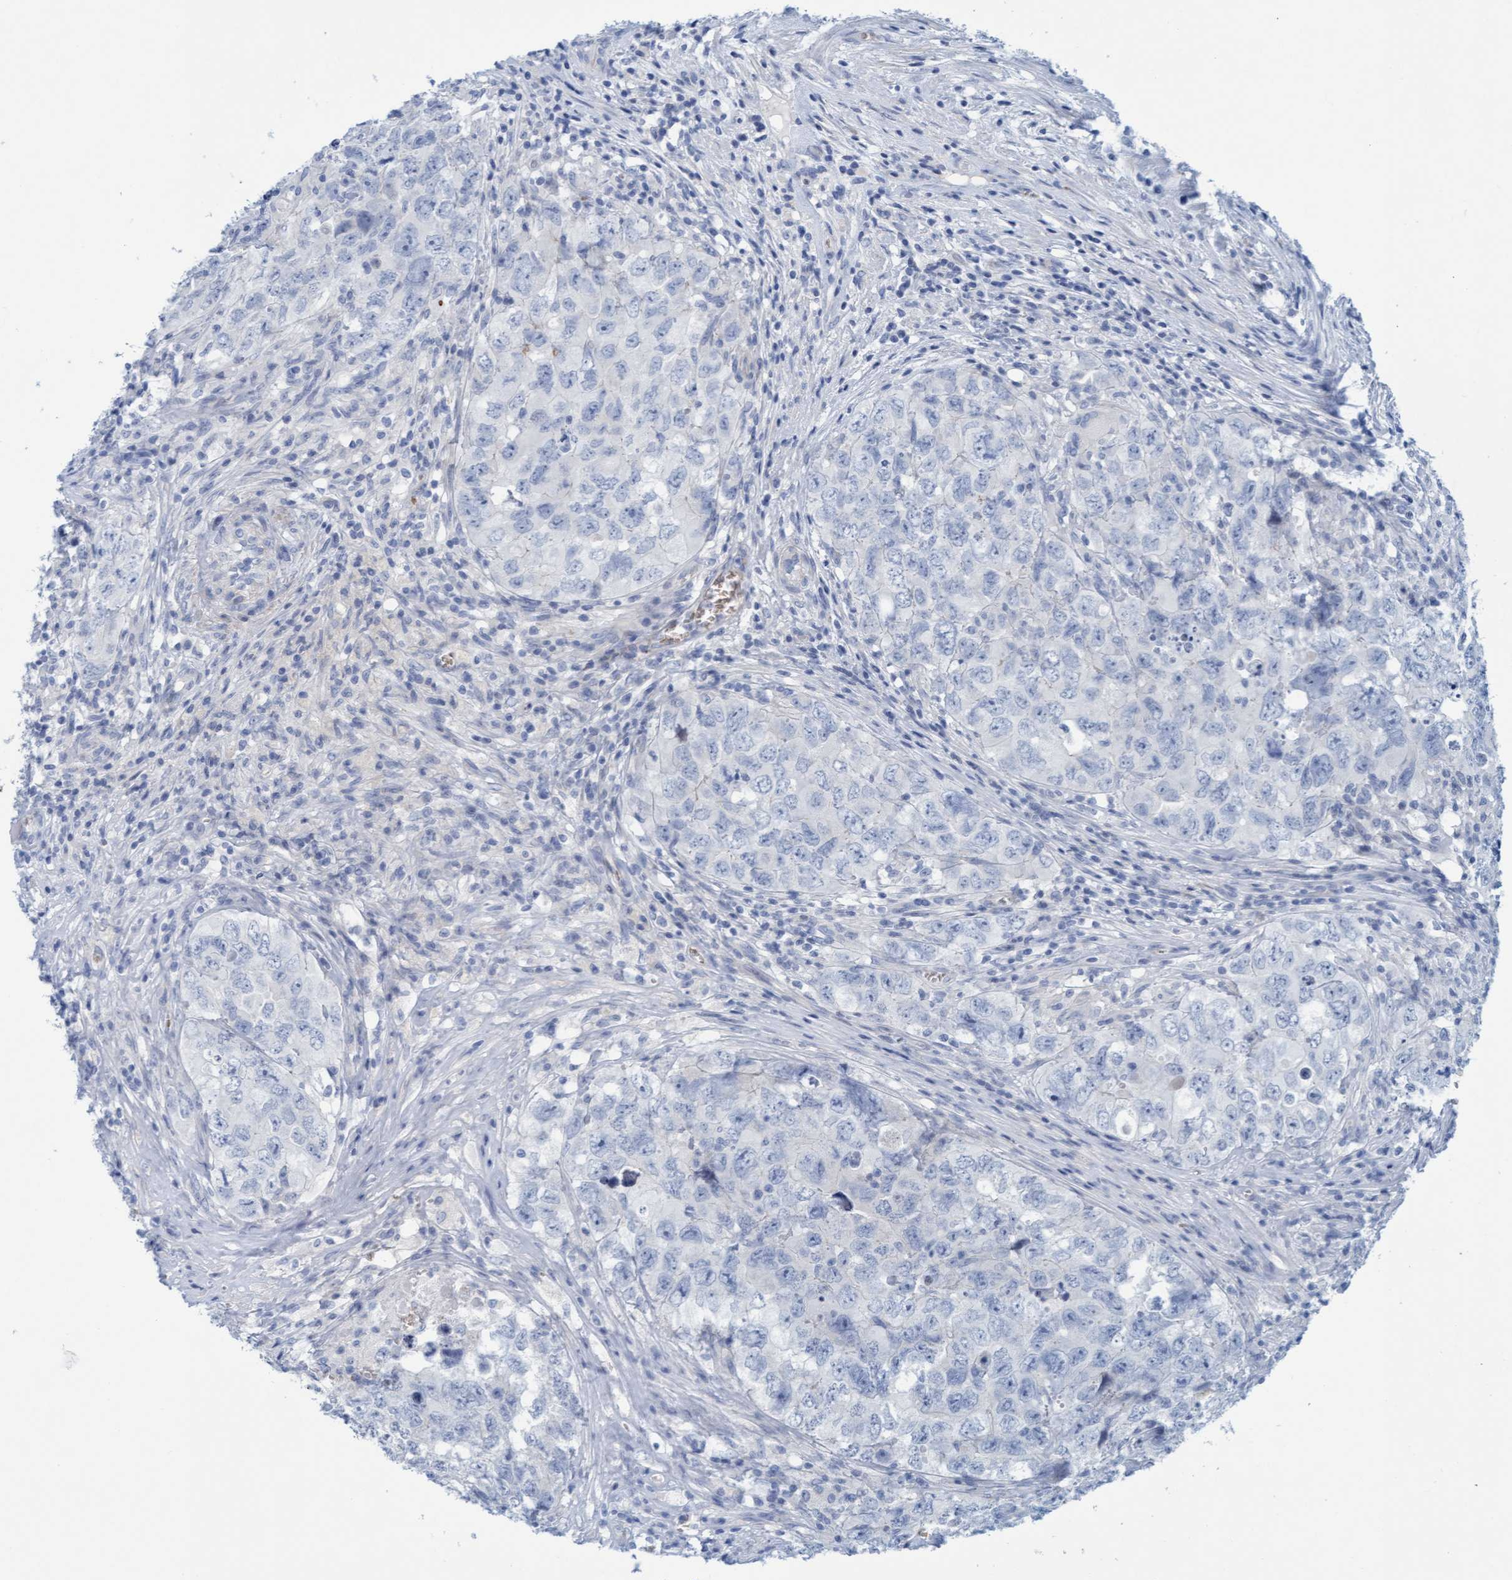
{"staining": {"intensity": "negative", "quantity": "none", "location": "none"}, "tissue": "testis cancer", "cell_type": "Tumor cells", "image_type": "cancer", "snomed": [{"axis": "morphology", "description": "Seminoma, NOS"}, {"axis": "morphology", "description": "Carcinoma, Embryonal, NOS"}, {"axis": "topography", "description": "Testis"}], "caption": "This is a photomicrograph of IHC staining of testis embryonal carcinoma, which shows no expression in tumor cells.", "gene": "P2RX5", "patient": {"sex": "male", "age": 43}}